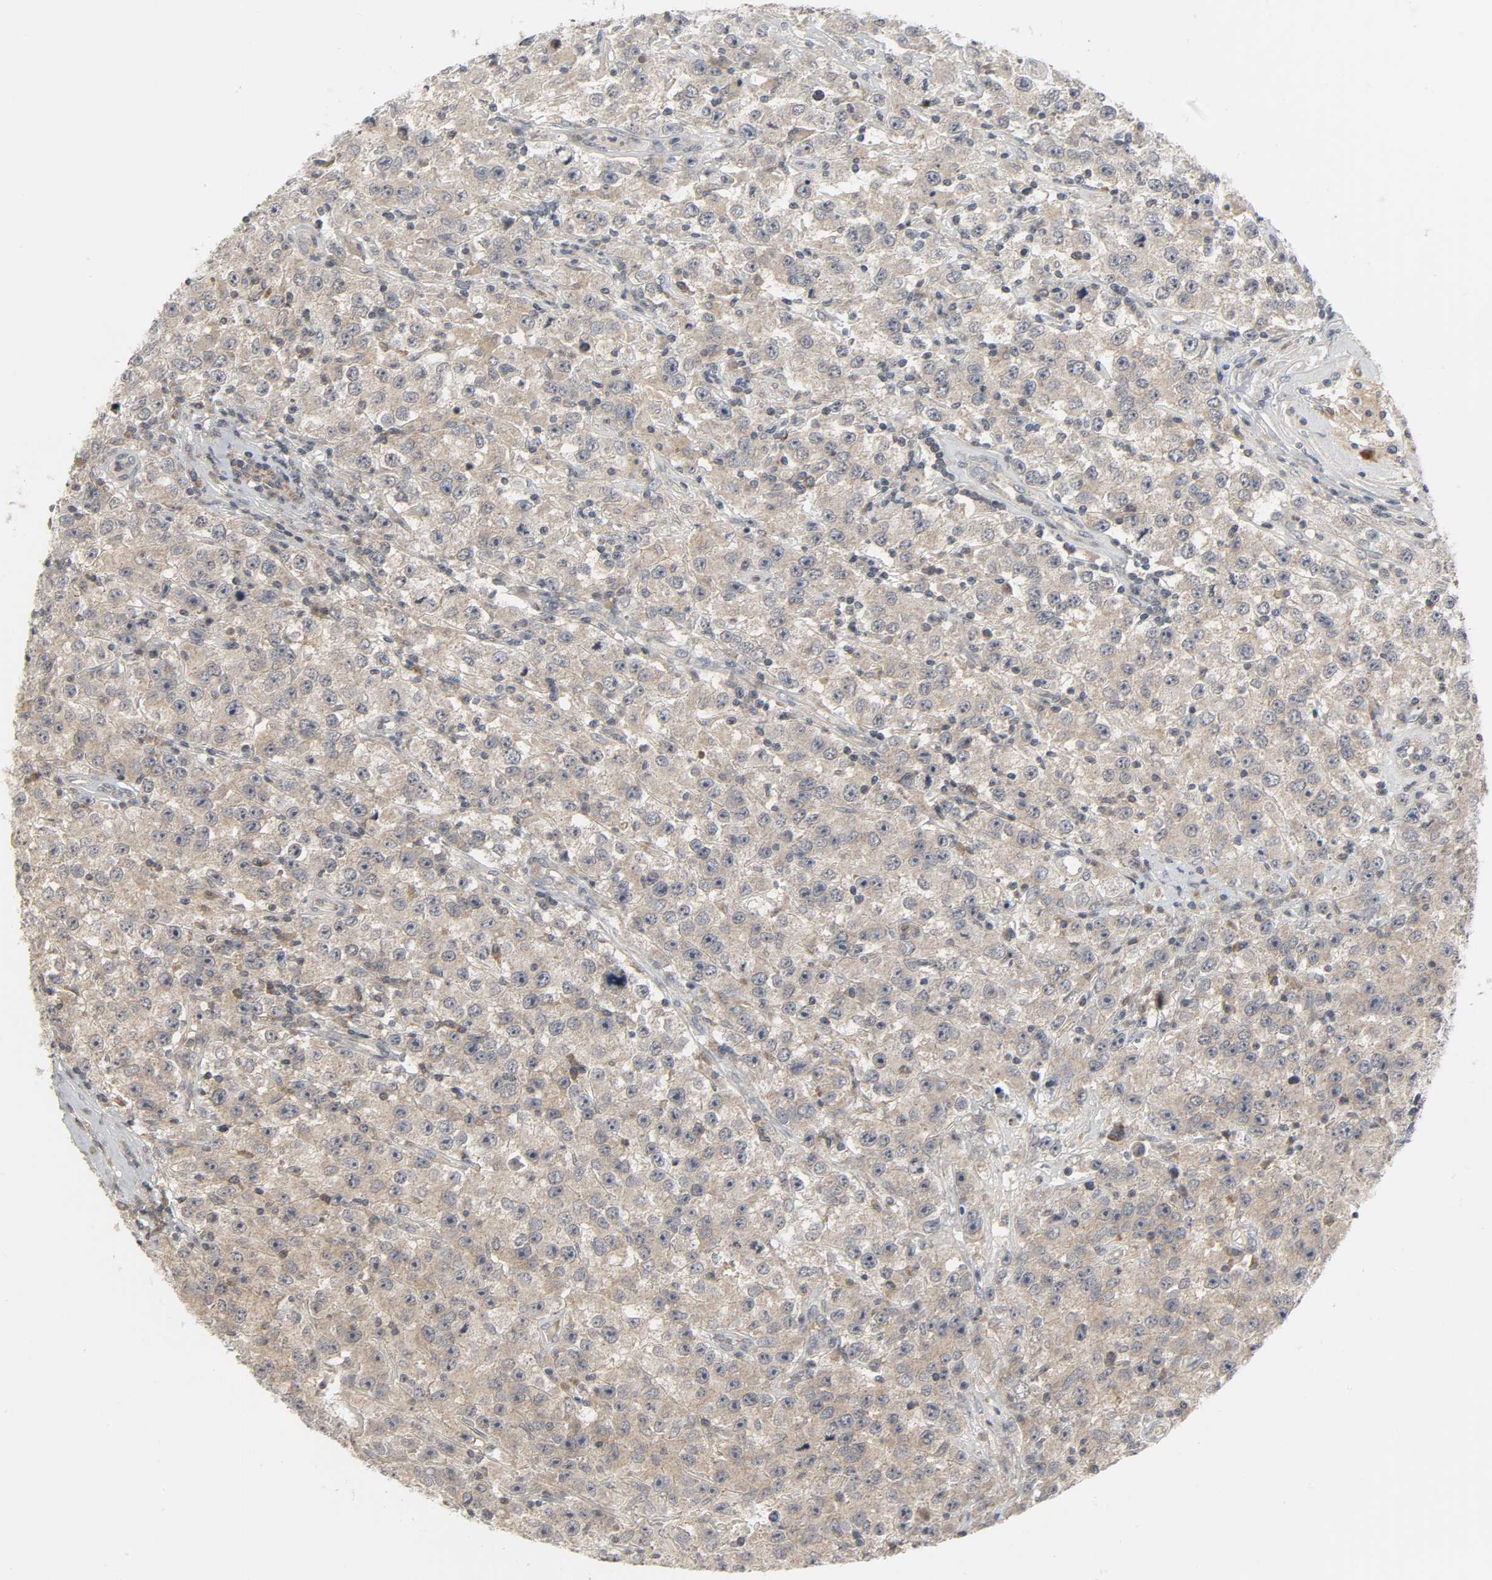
{"staining": {"intensity": "moderate", "quantity": ">75%", "location": "cytoplasmic/membranous"}, "tissue": "testis cancer", "cell_type": "Tumor cells", "image_type": "cancer", "snomed": [{"axis": "morphology", "description": "Seminoma, NOS"}, {"axis": "topography", "description": "Testis"}], "caption": "Protein staining exhibits moderate cytoplasmic/membranous positivity in approximately >75% of tumor cells in testis cancer (seminoma).", "gene": "CLIP1", "patient": {"sex": "male", "age": 52}}